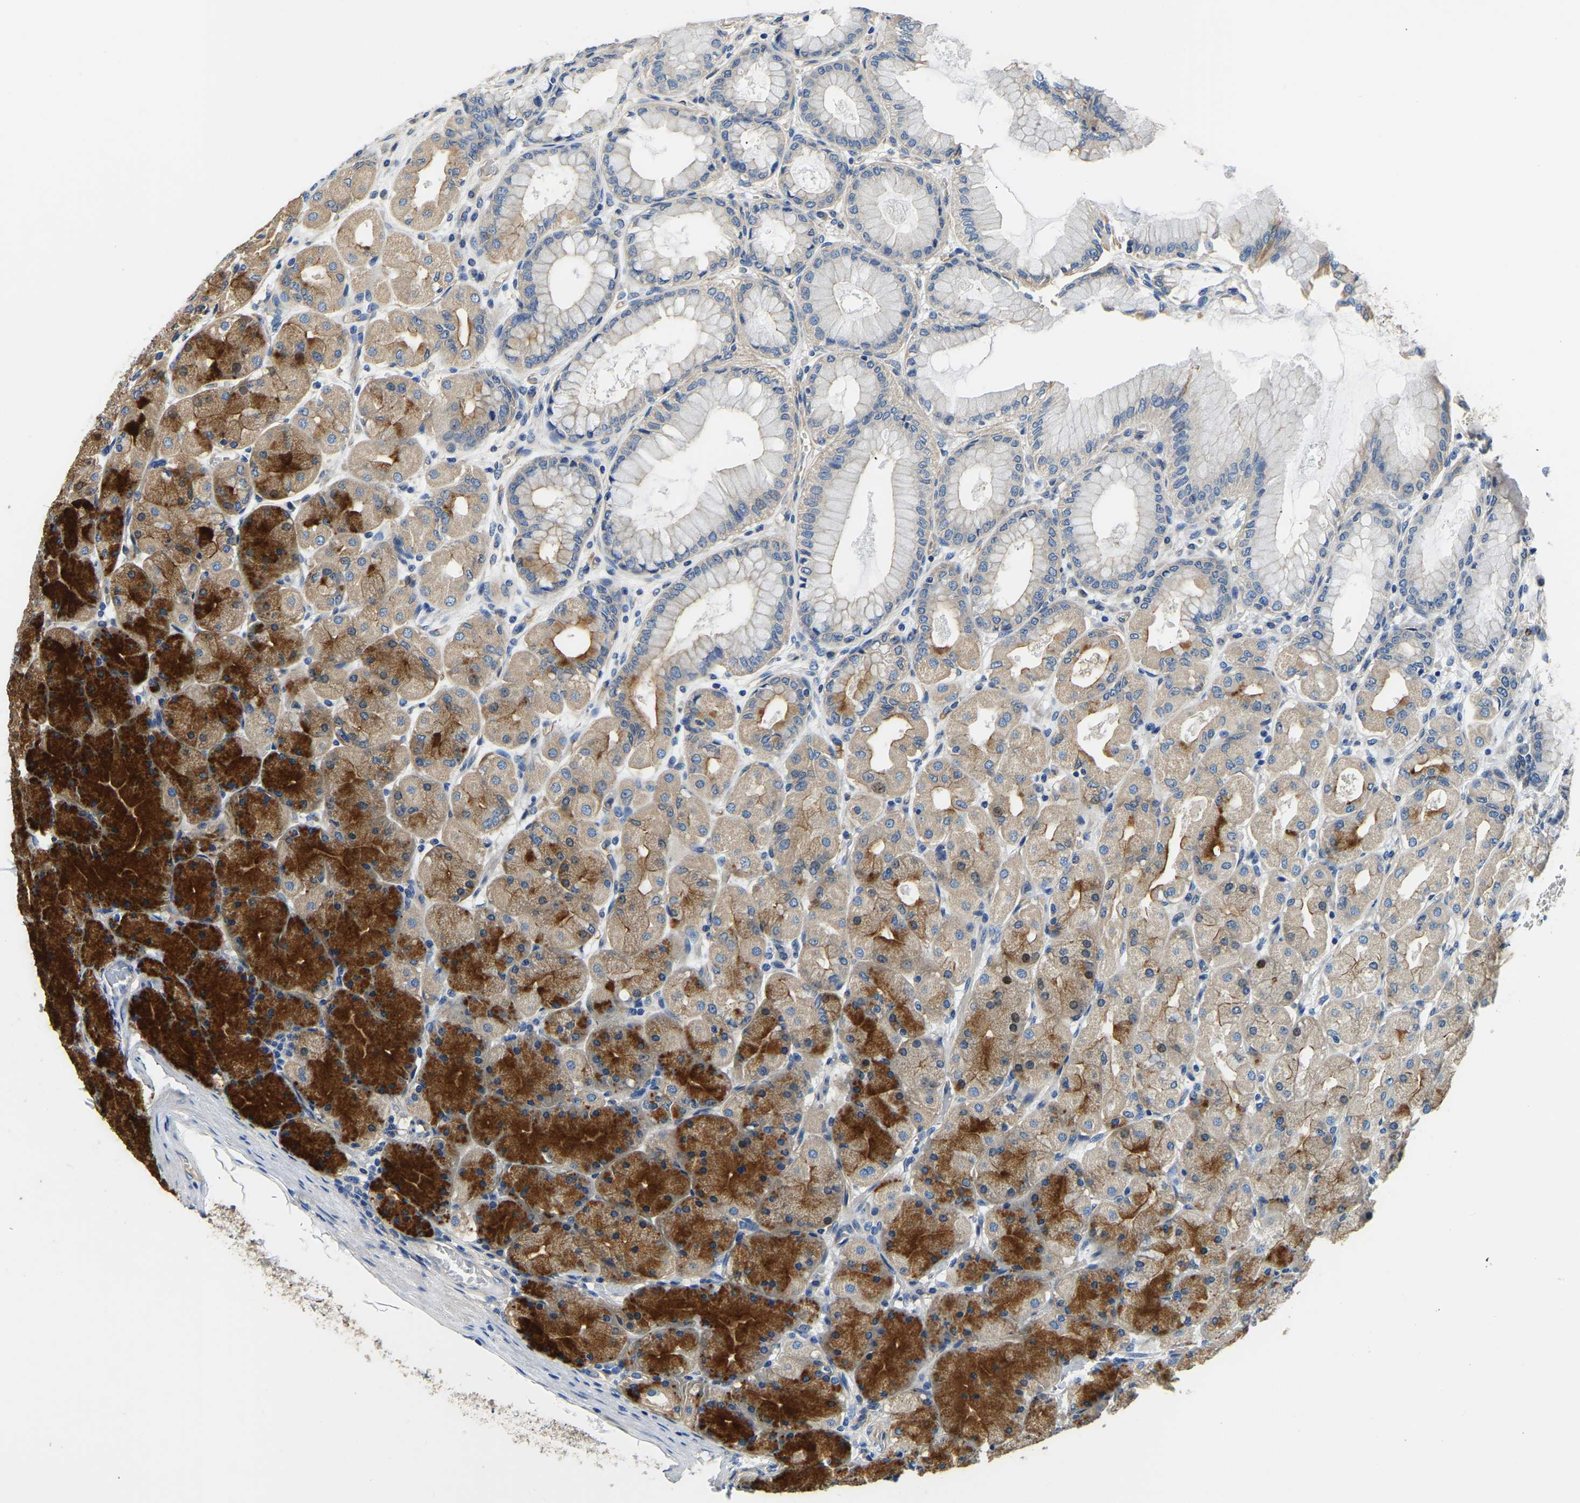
{"staining": {"intensity": "strong", "quantity": ">75%", "location": "cytoplasmic/membranous"}, "tissue": "stomach", "cell_type": "Glandular cells", "image_type": "normal", "snomed": [{"axis": "morphology", "description": "Normal tissue, NOS"}, {"axis": "topography", "description": "Stomach, upper"}], "caption": "Stomach was stained to show a protein in brown. There is high levels of strong cytoplasmic/membranous positivity in approximately >75% of glandular cells. (DAB (3,3'-diaminobenzidine) IHC, brown staining for protein, blue staining for nuclei).", "gene": "CSDE1", "patient": {"sex": "female", "age": 56}}